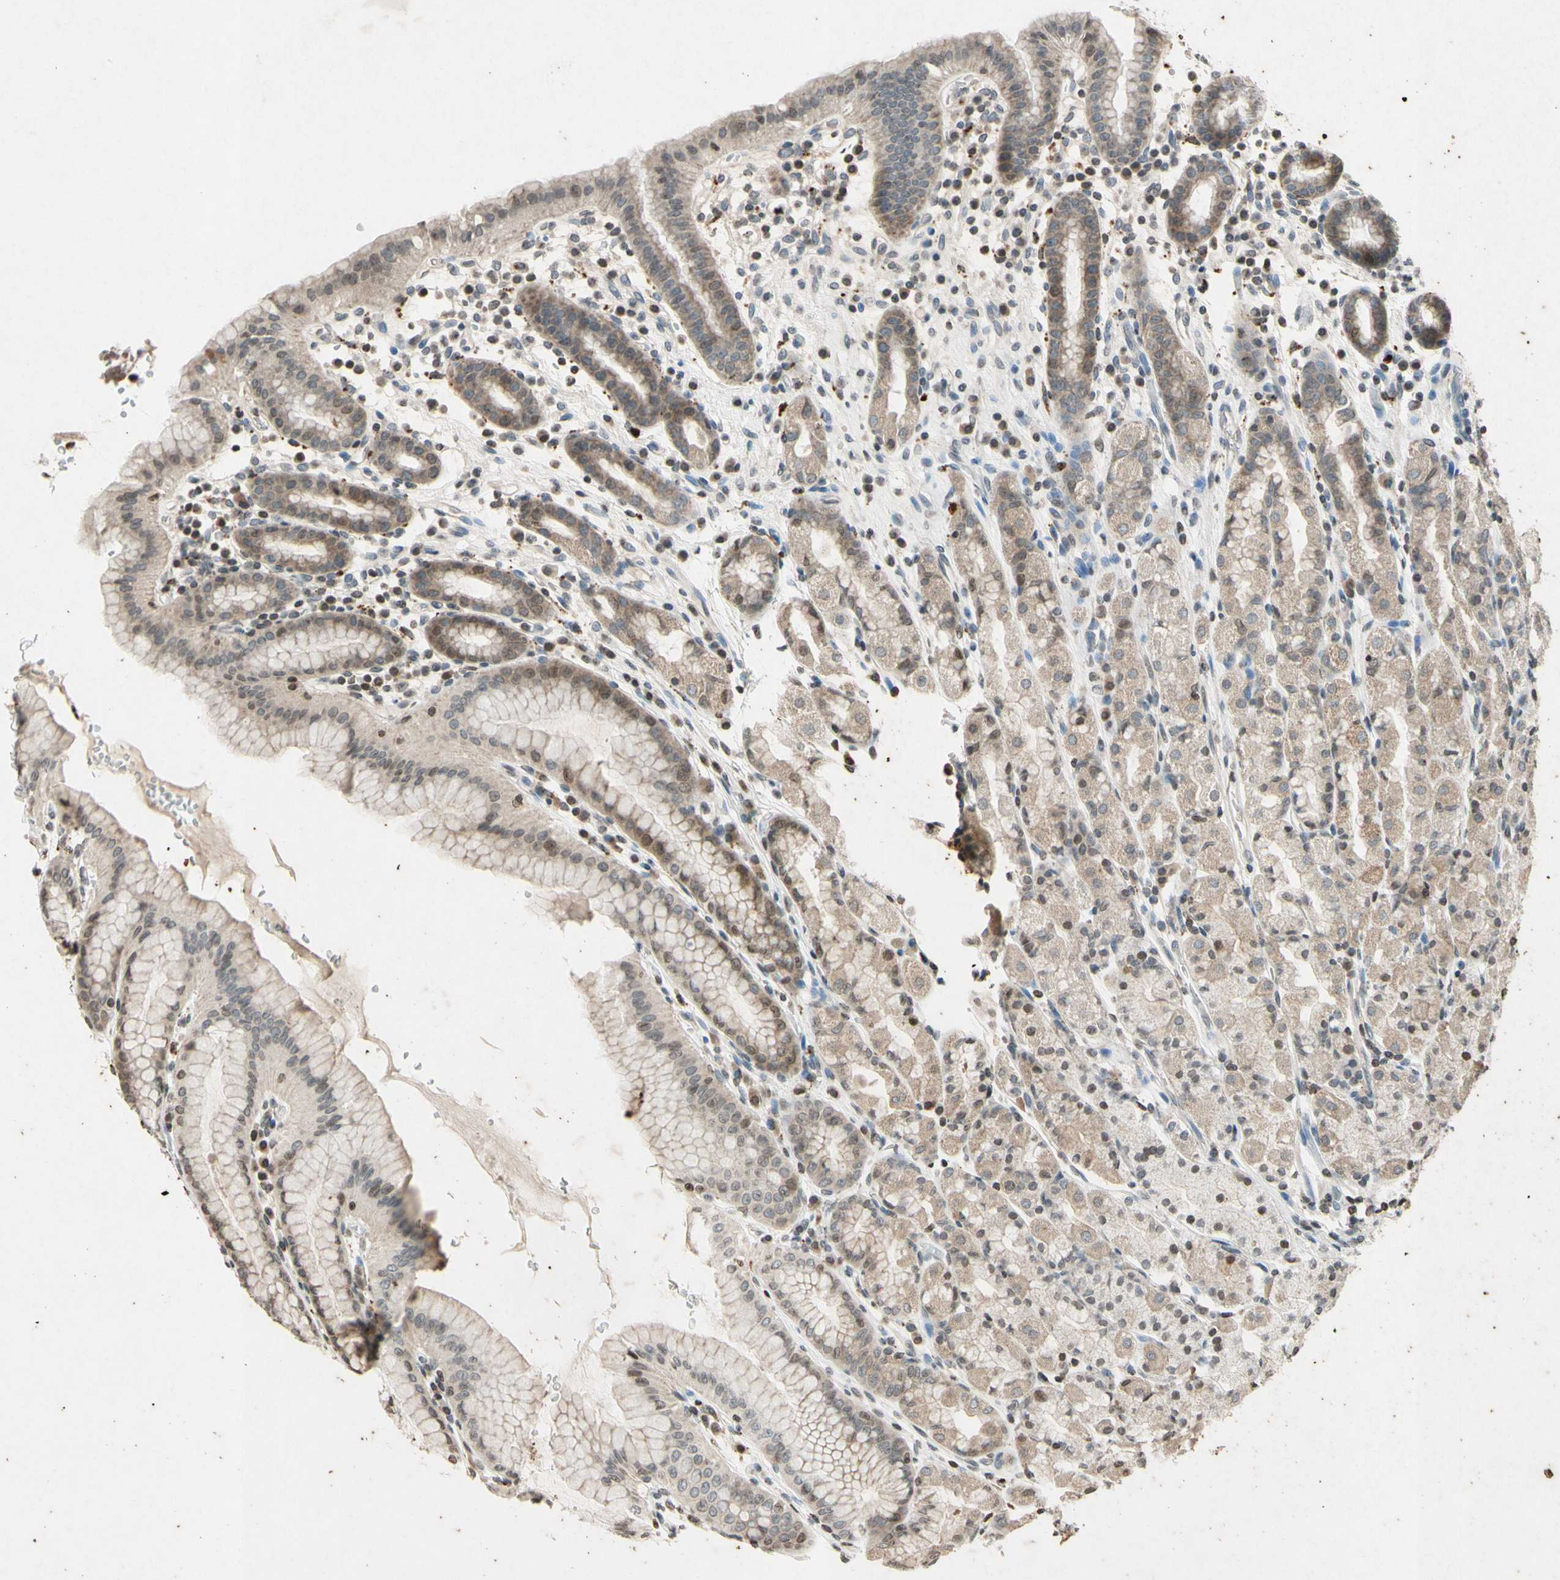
{"staining": {"intensity": "moderate", "quantity": ">75%", "location": "cytoplasmic/membranous,nuclear"}, "tissue": "stomach", "cell_type": "Glandular cells", "image_type": "normal", "snomed": [{"axis": "morphology", "description": "Normal tissue, NOS"}, {"axis": "topography", "description": "Stomach, upper"}], "caption": "Unremarkable stomach shows moderate cytoplasmic/membranous,nuclear staining in about >75% of glandular cells.", "gene": "CLDN11", "patient": {"sex": "male", "age": 68}}